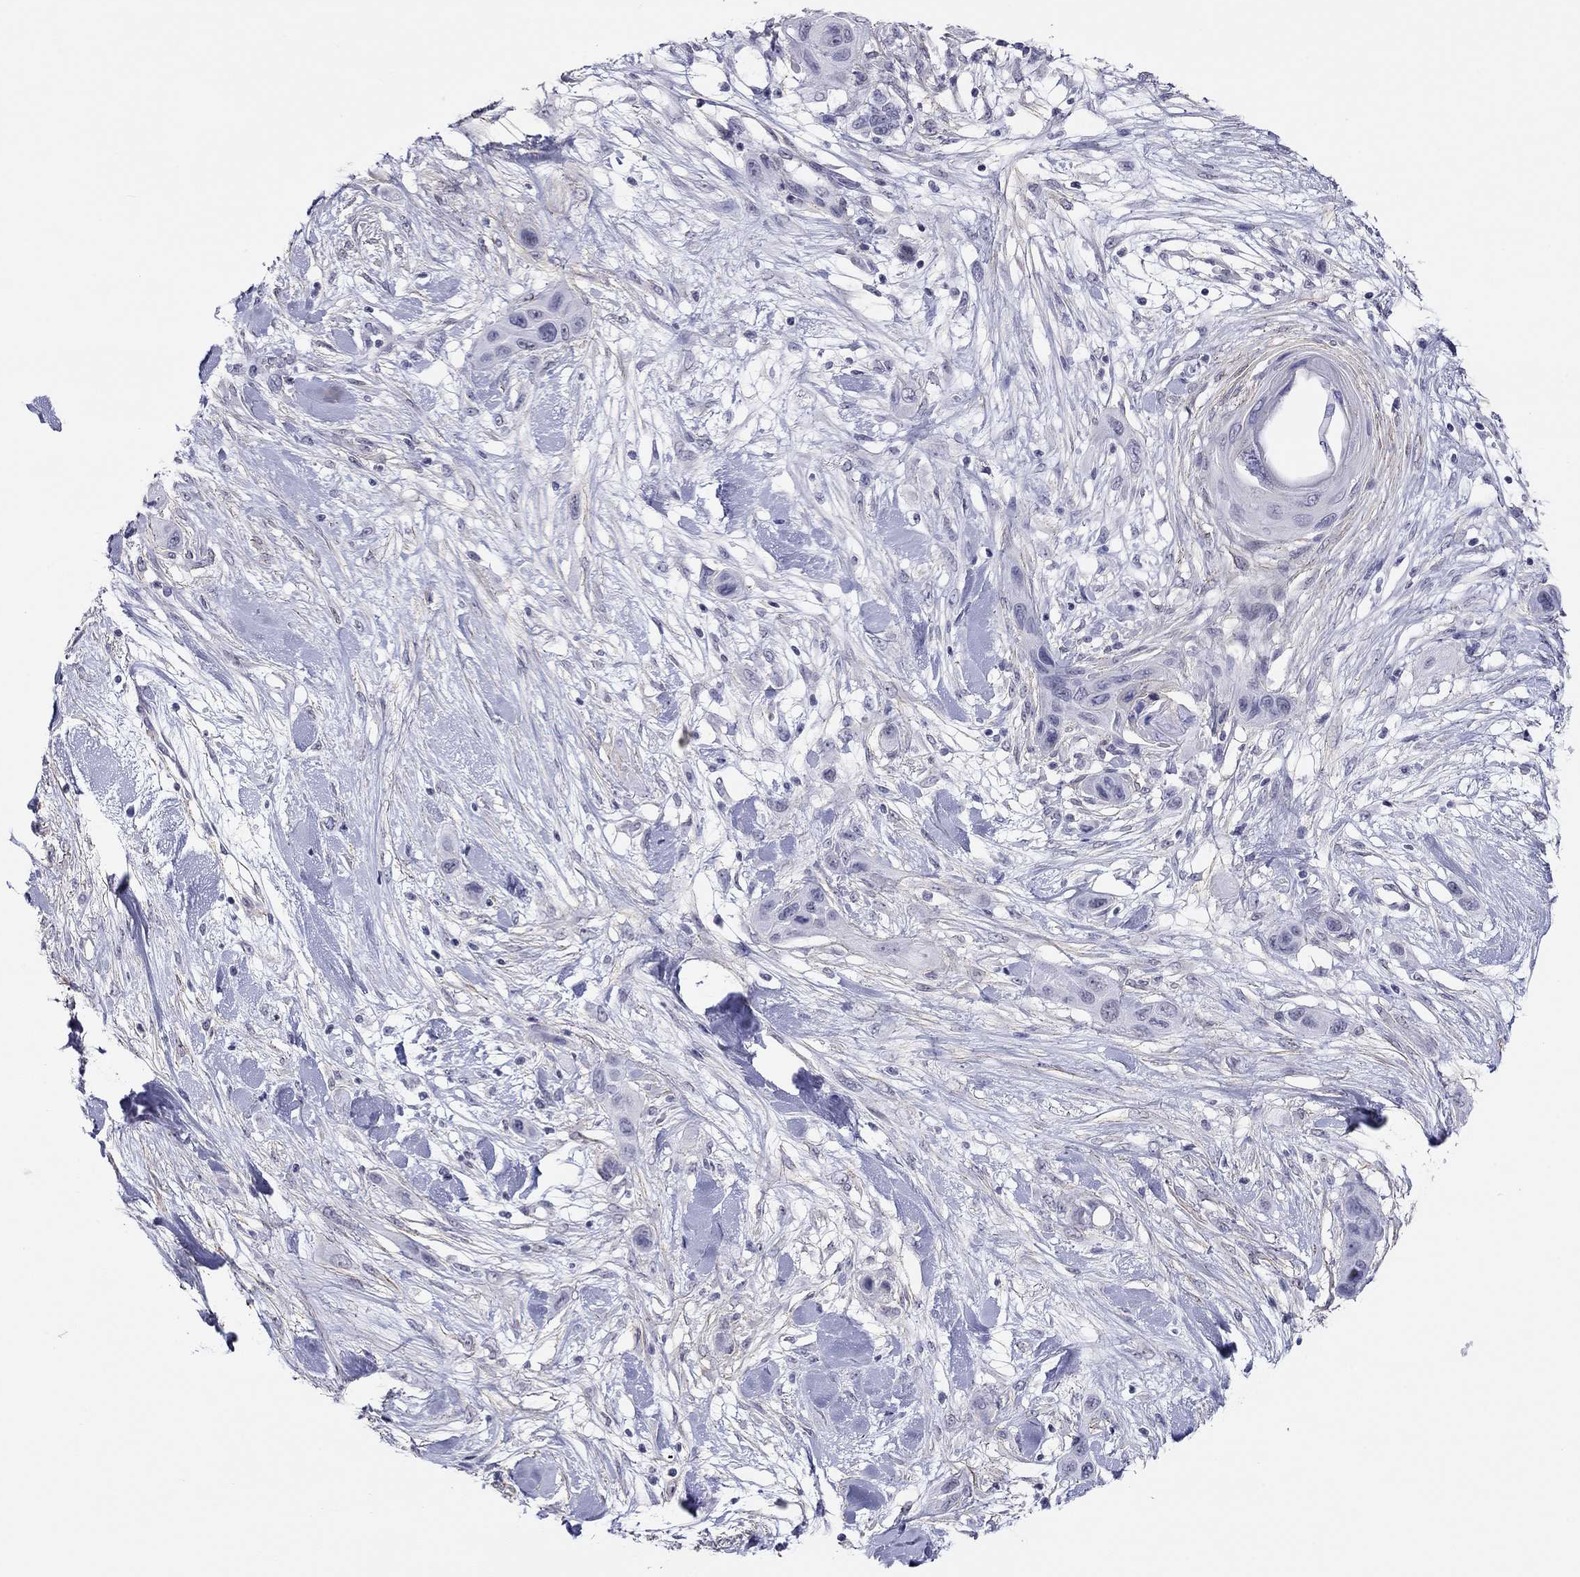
{"staining": {"intensity": "negative", "quantity": "none", "location": "none"}, "tissue": "skin cancer", "cell_type": "Tumor cells", "image_type": "cancer", "snomed": [{"axis": "morphology", "description": "Squamous cell carcinoma, NOS"}, {"axis": "topography", "description": "Skin"}], "caption": "Protein analysis of skin cancer (squamous cell carcinoma) shows no significant expression in tumor cells.", "gene": "MYMX", "patient": {"sex": "male", "age": 79}}